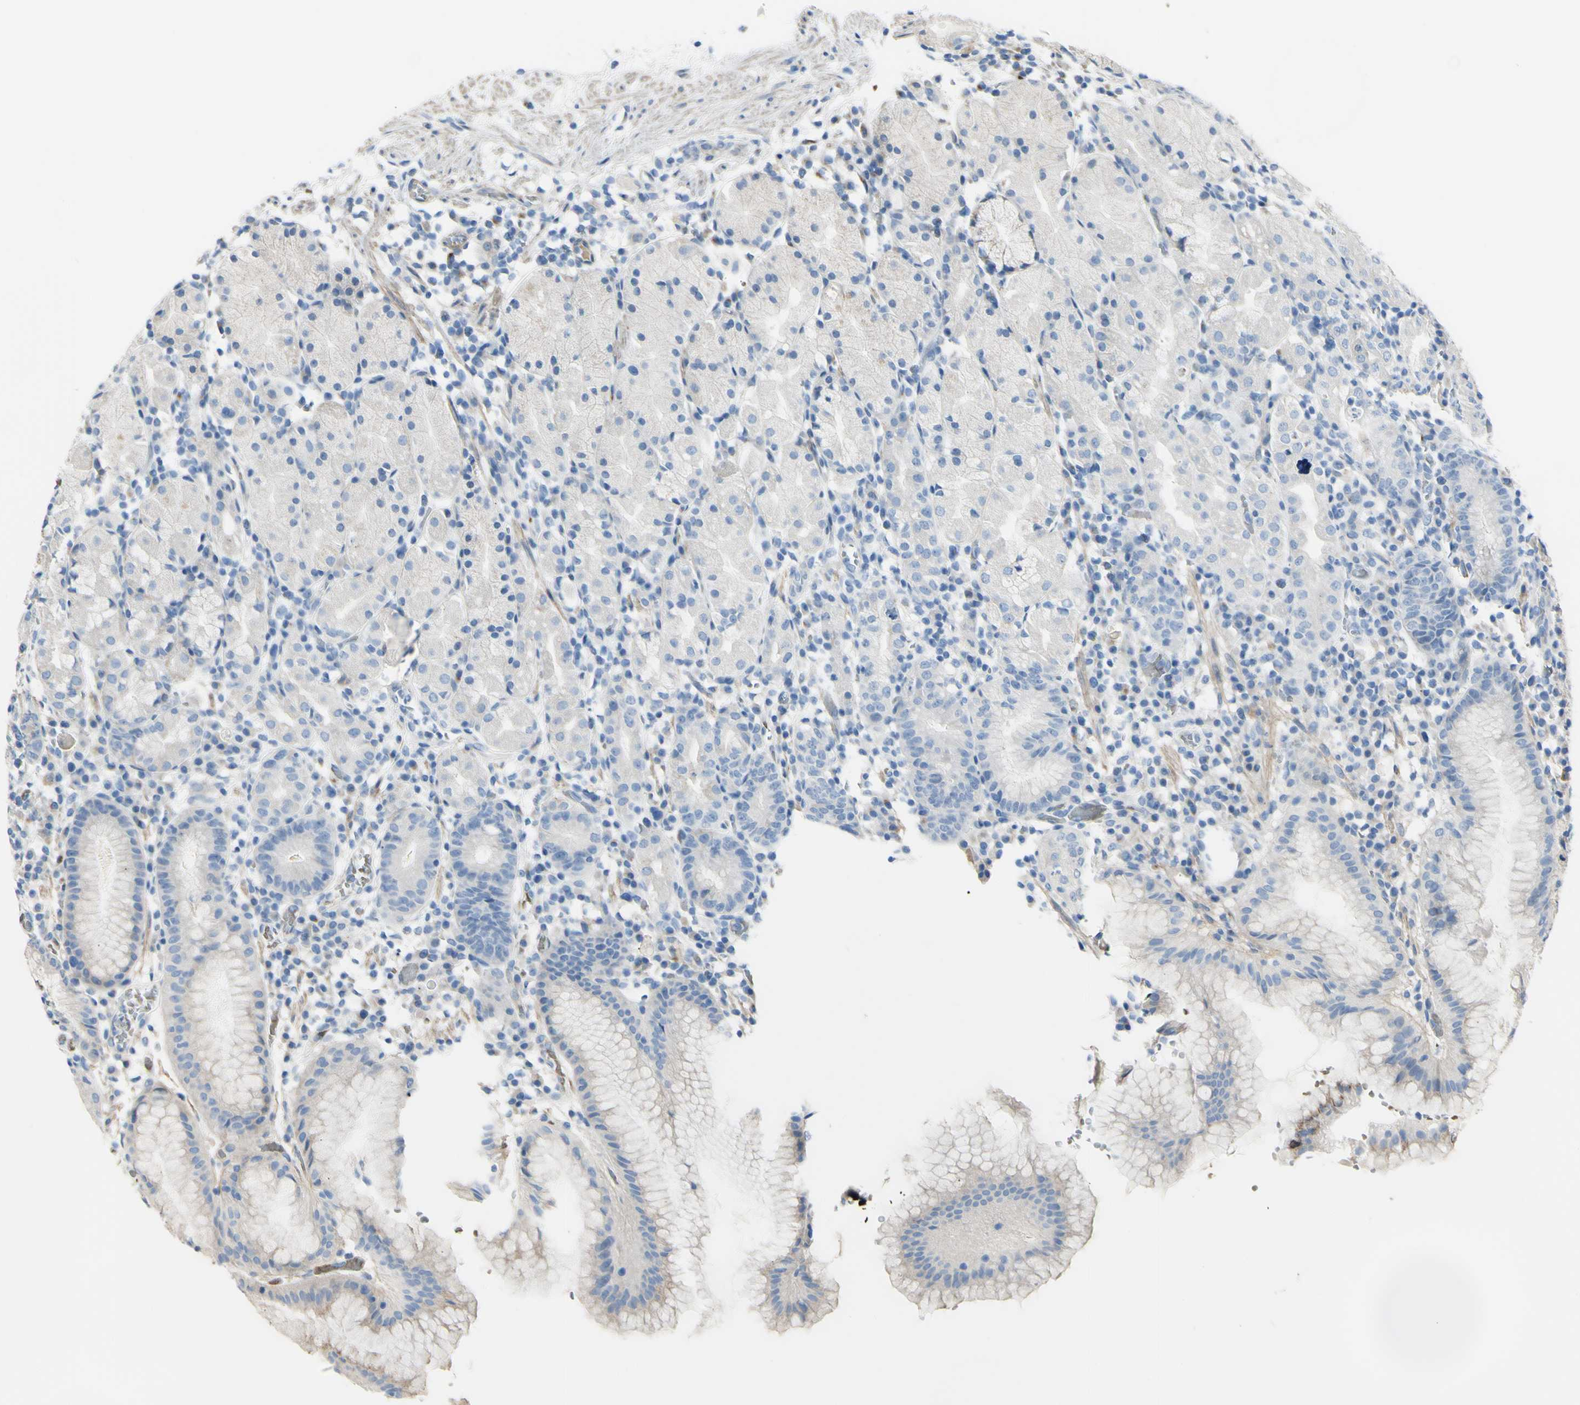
{"staining": {"intensity": "negative", "quantity": "none", "location": "none"}, "tissue": "stomach", "cell_type": "Glandular cells", "image_type": "normal", "snomed": [{"axis": "morphology", "description": "Normal tissue, NOS"}, {"axis": "topography", "description": "Stomach"}, {"axis": "topography", "description": "Stomach, lower"}], "caption": "Normal stomach was stained to show a protein in brown. There is no significant expression in glandular cells. The staining was performed using DAB (3,3'-diaminobenzidine) to visualize the protein expression in brown, while the nuclei were stained in blue with hematoxylin (Magnification: 20x).", "gene": "NCBP2L", "patient": {"sex": "female", "age": 75}}